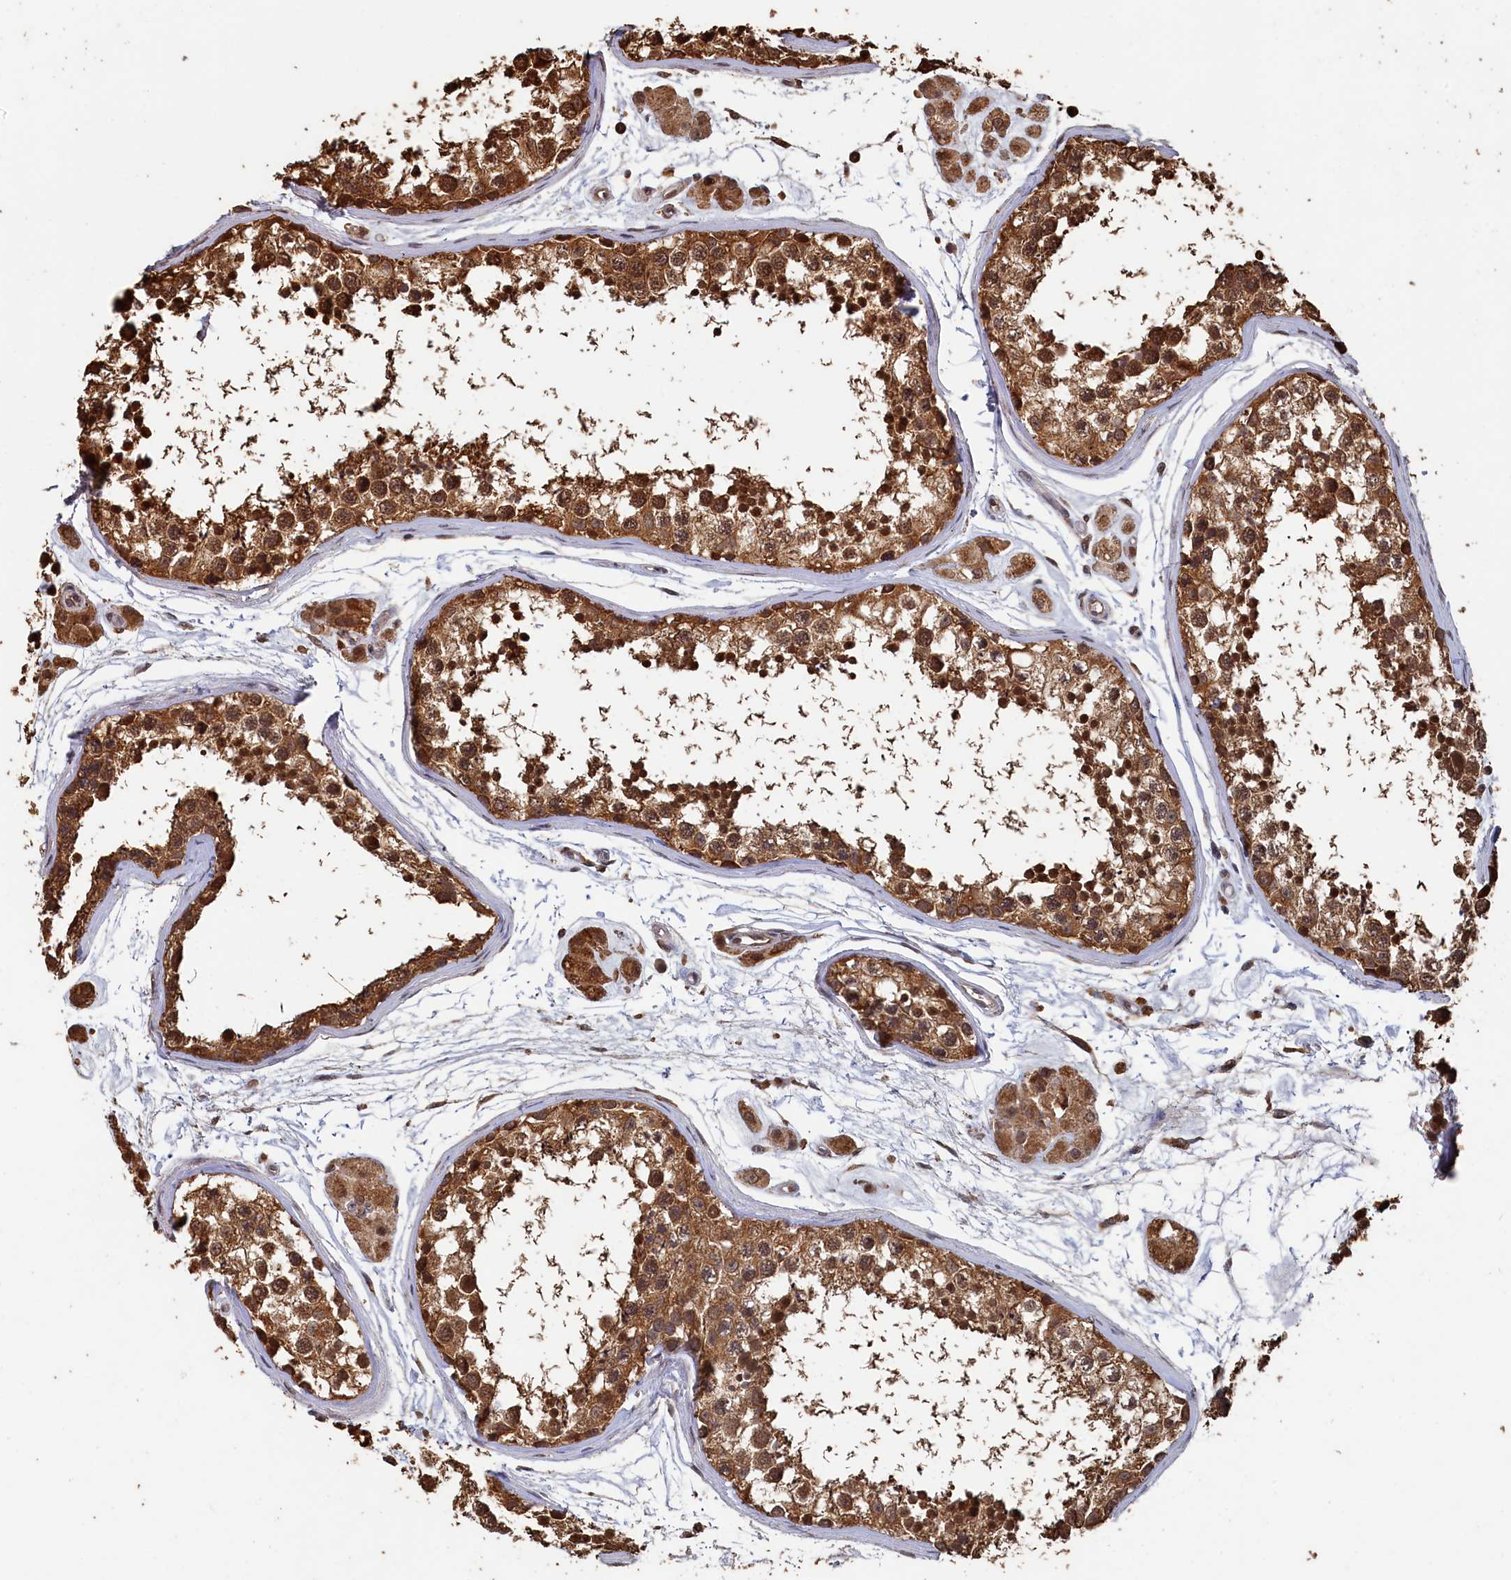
{"staining": {"intensity": "strong", "quantity": ">75%", "location": "cytoplasmic/membranous,nuclear"}, "tissue": "testis", "cell_type": "Cells in seminiferous ducts", "image_type": "normal", "snomed": [{"axis": "morphology", "description": "Normal tissue, NOS"}, {"axis": "topography", "description": "Testis"}], "caption": "High-power microscopy captured an IHC photomicrograph of unremarkable testis, revealing strong cytoplasmic/membranous,nuclear positivity in approximately >75% of cells in seminiferous ducts. (Brightfield microscopy of DAB IHC at high magnification).", "gene": "PIGN", "patient": {"sex": "male", "age": 56}}